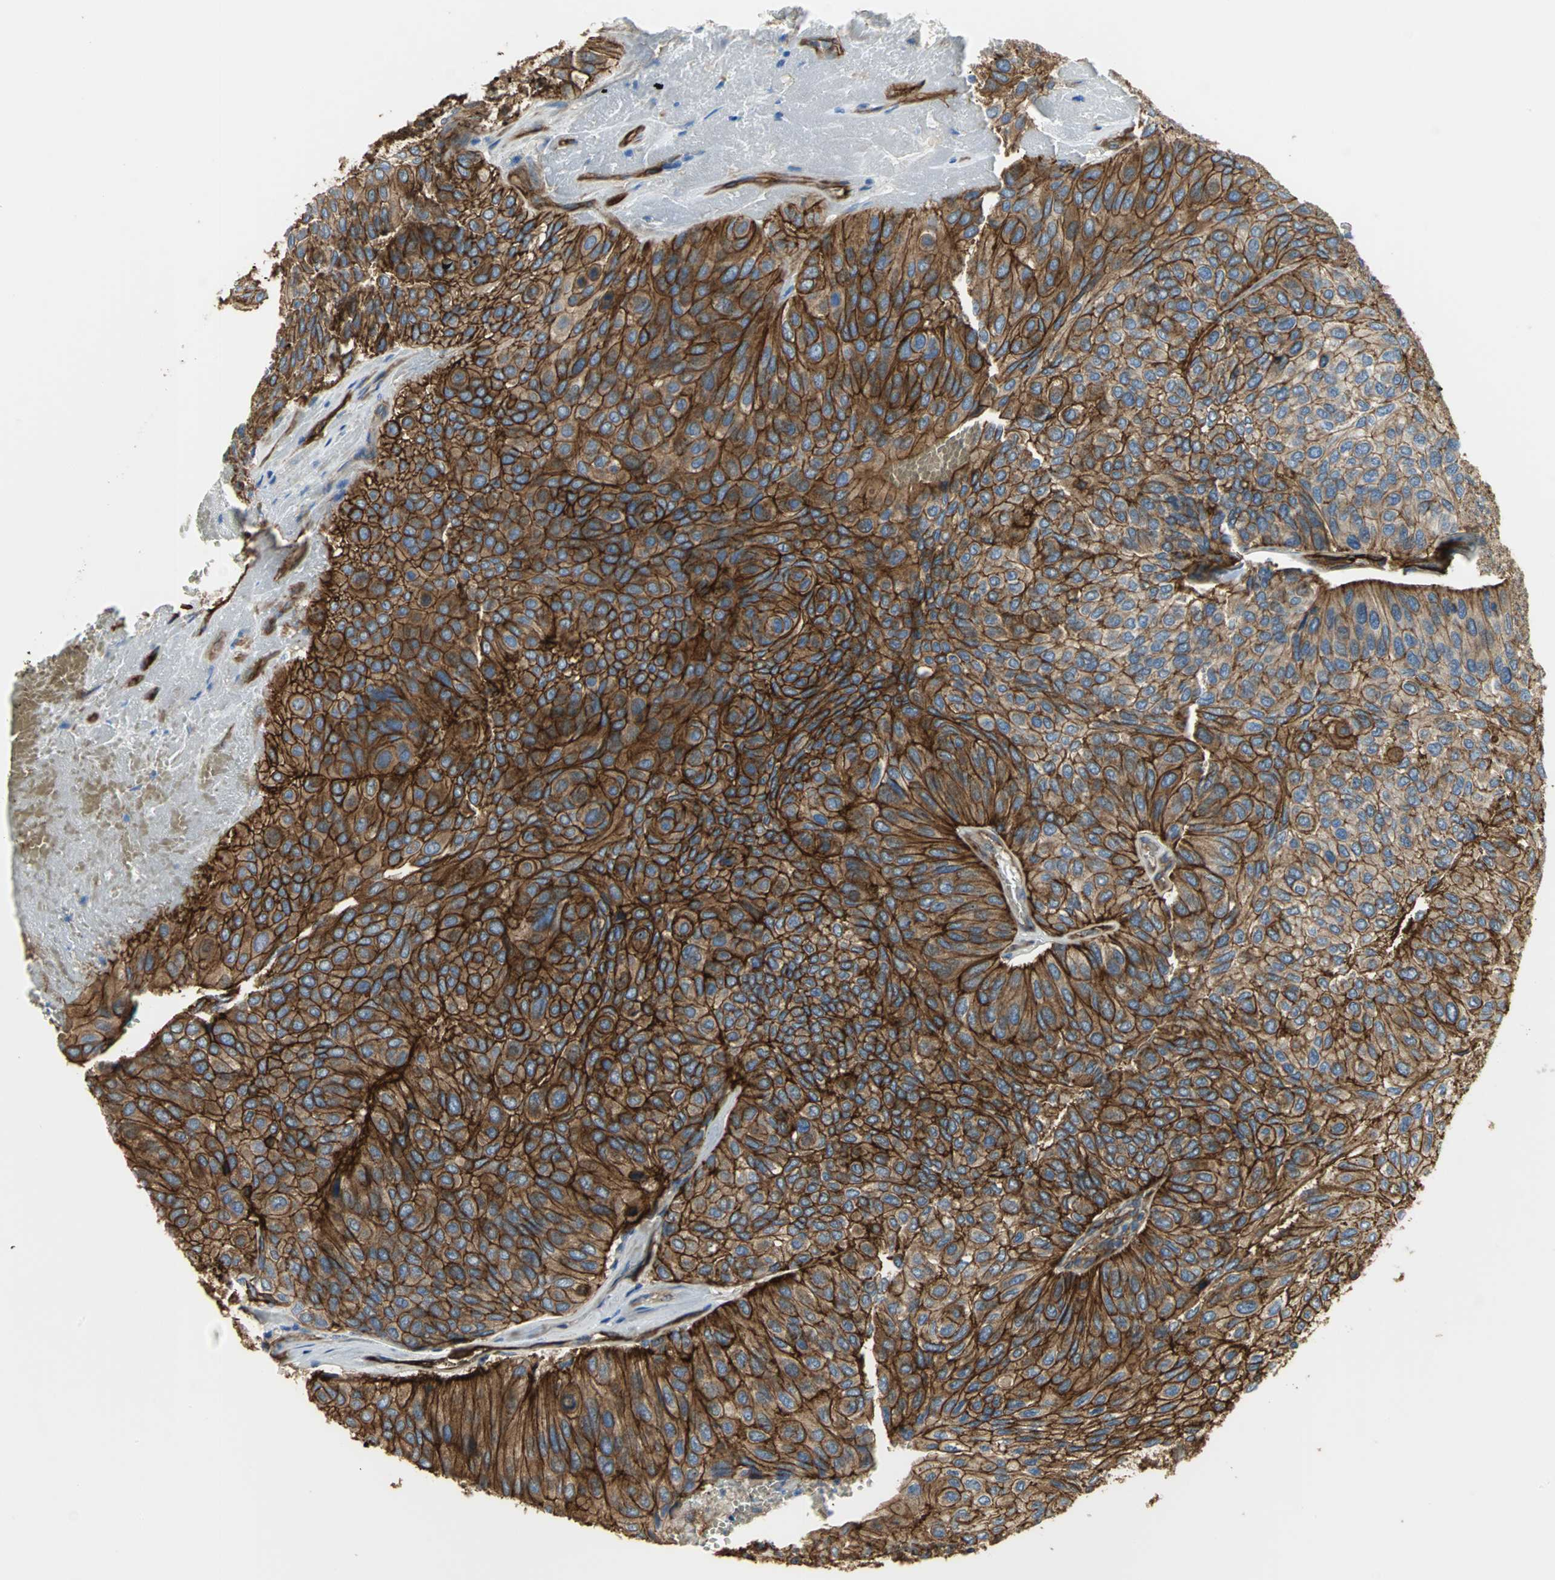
{"staining": {"intensity": "strong", "quantity": ">75%", "location": "cytoplasmic/membranous"}, "tissue": "urothelial cancer", "cell_type": "Tumor cells", "image_type": "cancer", "snomed": [{"axis": "morphology", "description": "Urothelial carcinoma, High grade"}, {"axis": "topography", "description": "Urinary bladder"}], "caption": "Immunohistochemistry of urothelial carcinoma (high-grade) exhibits high levels of strong cytoplasmic/membranous positivity in approximately >75% of tumor cells. (DAB (3,3'-diaminobenzidine) IHC with brightfield microscopy, high magnification).", "gene": "FLNB", "patient": {"sex": "male", "age": 66}}